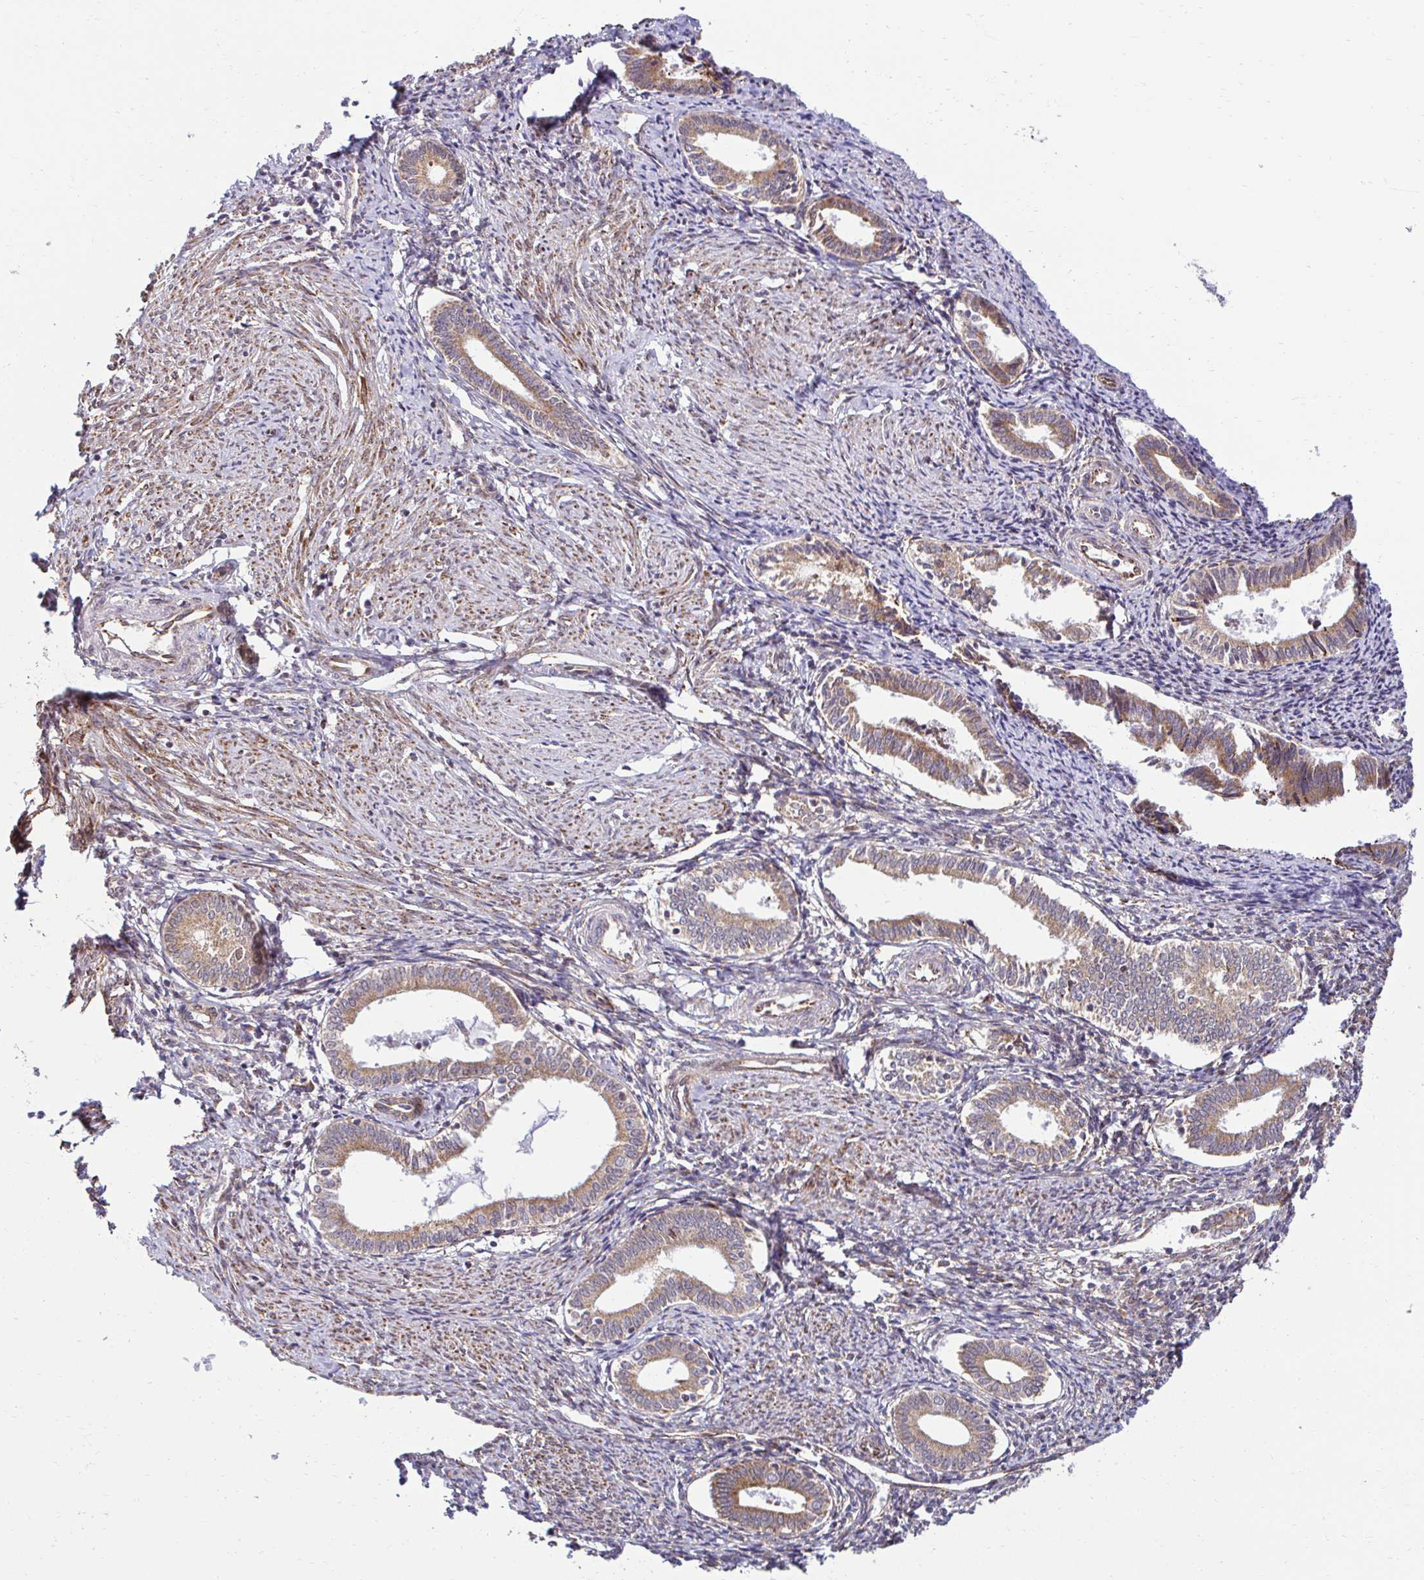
{"staining": {"intensity": "weak", "quantity": "25%-75%", "location": "cytoplasmic/membranous"}, "tissue": "endometrium", "cell_type": "Cells in endometrial stroma", "image_type": "normal", "snomed": [{"axis": "morphology", "description": "Normal tissue, NOS"}, {"axis": "topography", "description": "Endometrium"}], "caption": "A micrograph of endometrium stained for a protein shows weak cytoplasmic/membranous brown staining in cells in endometrial stroma.", "gene": "HPS1", "patient": {"sex": "female", "age": 41}}